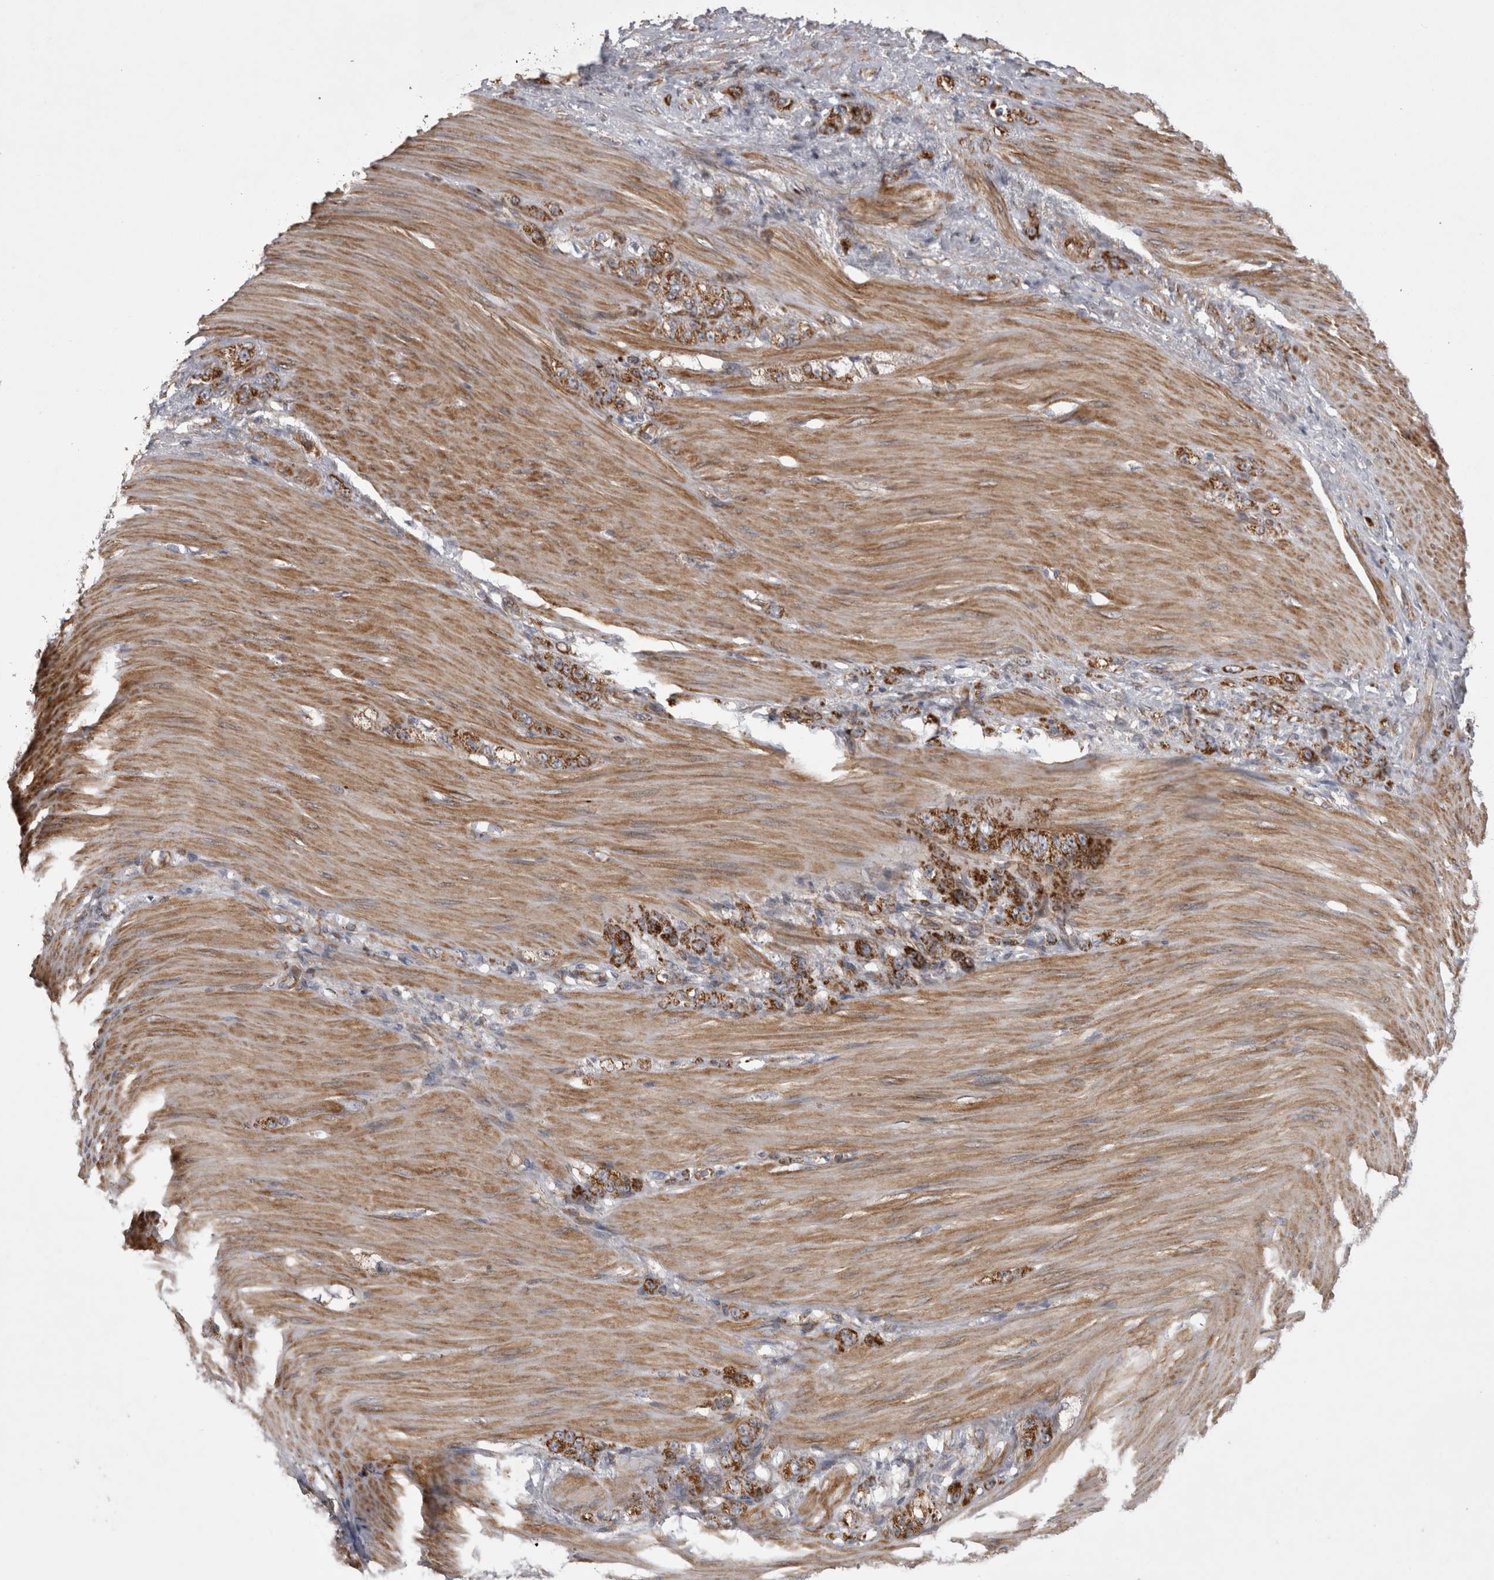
{"staining": {"intensity": "strong", "quantity": ">75%", "location": "cytoplasmic/membranous"}, "tissue": "stomach cancer", "cell_type": "Tumor cells", "image_type": "cancer", "snomed": [{"axis": "morphology", "description": "Normal tissue, NOS"}, {"axis": "morphology", "description": "Adenocarcinoma, NOS"}, {"axis": "topography", "description": "Stomach"}], "caption": "Strong cytoplasmic/membranous positivity is appreciated in approximately >75% of tumor cells in stomach cancer (adenocarcinoma).", "gene": "TSPOAP1", "patient": {"sex": "male", "age": 82}}